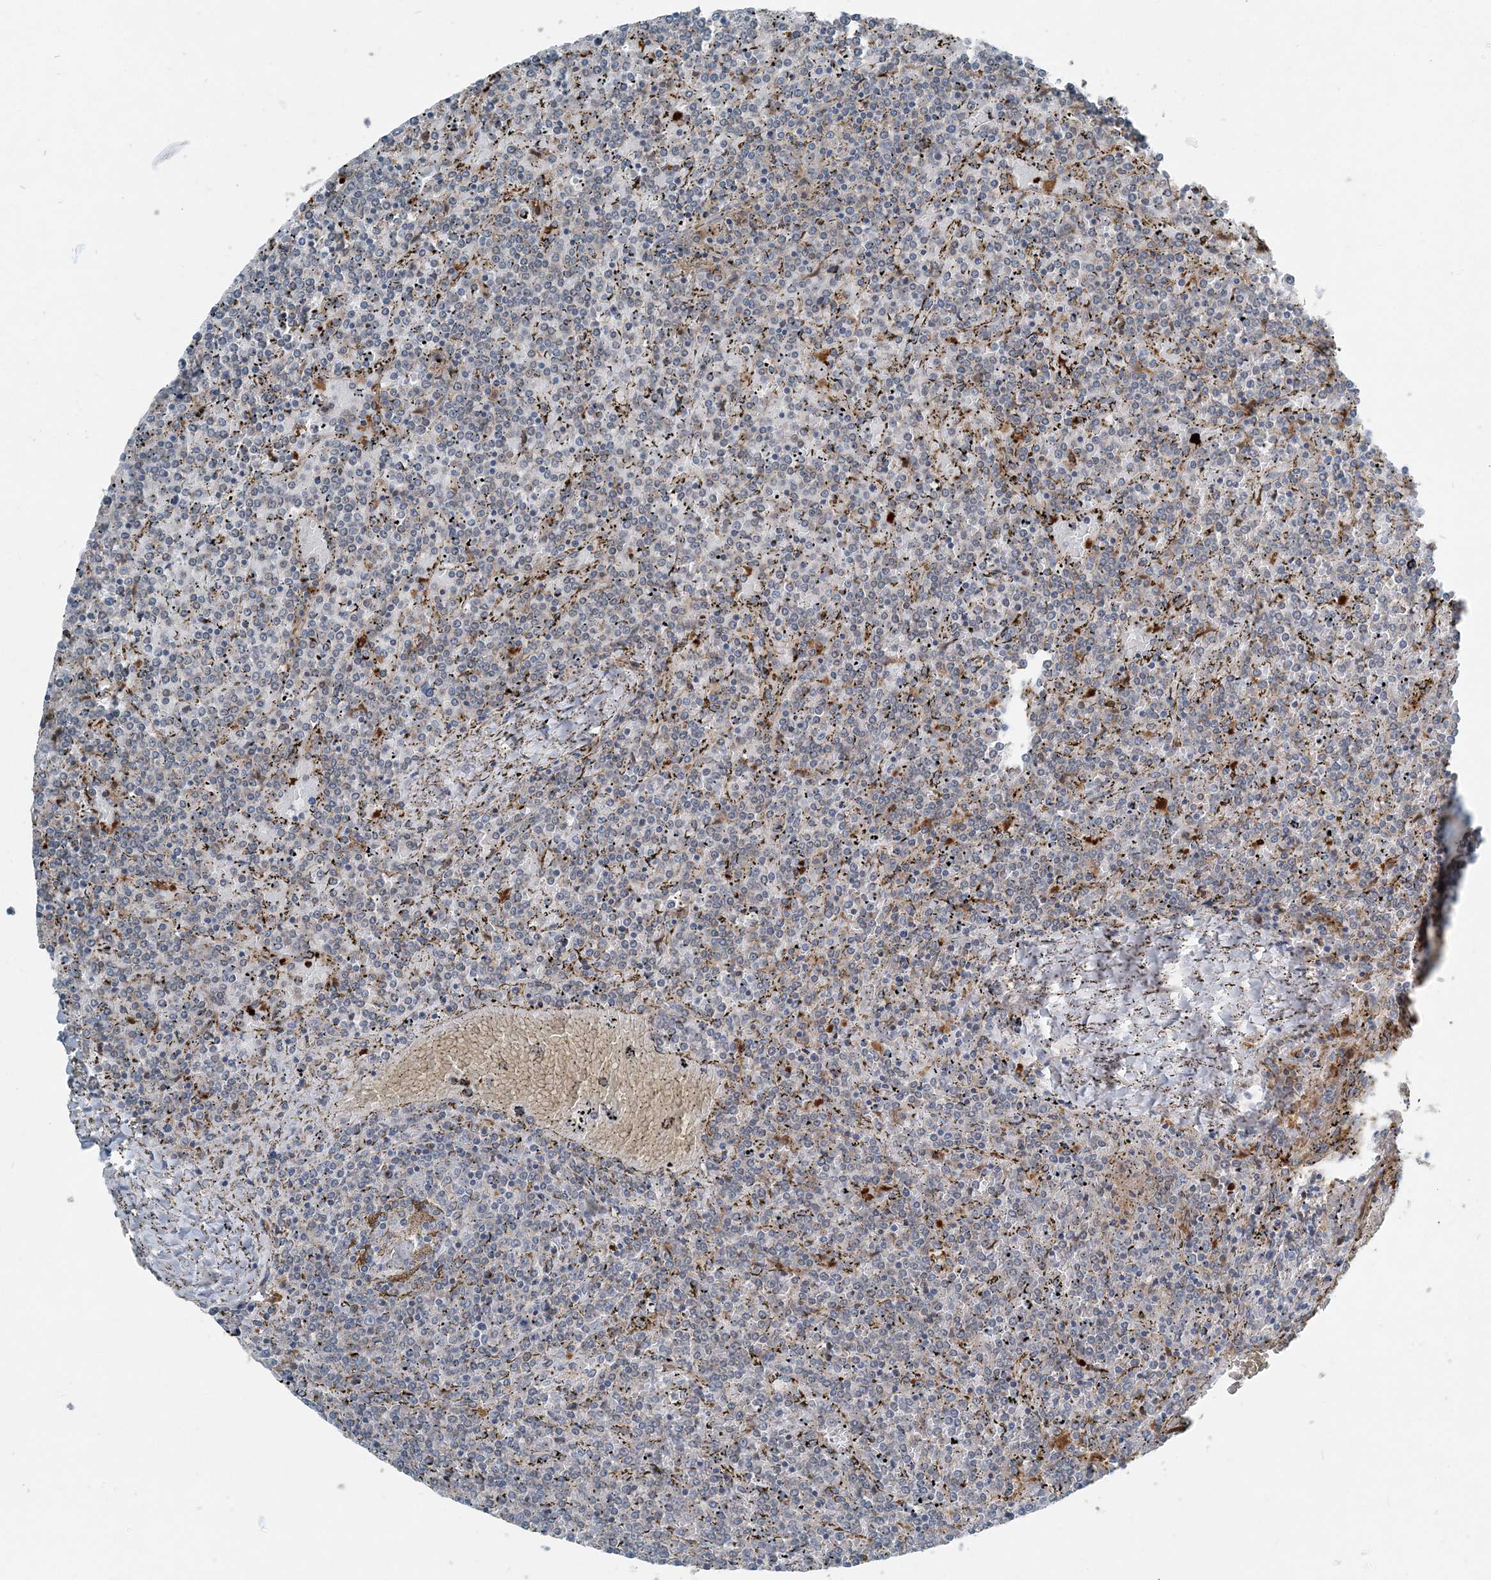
{"staining": {"intensity": "negative", "quantity": "none", "location": "none"}, "tissue": "lymphoma", "cell_type": "Tumor cells", "image_type": "cancer", "snomed": [{"axis": "morphology", "description": "Malignant lymphoma, non-Hodgkin's type, Low grade"}, {"axis": "topography", "description": "Spleen"}], "caption": "This is an IHC image of malignant lymphoma, non-Hodgkin's type (low-grade). There is no staining in tumor cells.", "gene": "ARMH1", "patient": {"sex": "female", "age": 19}}